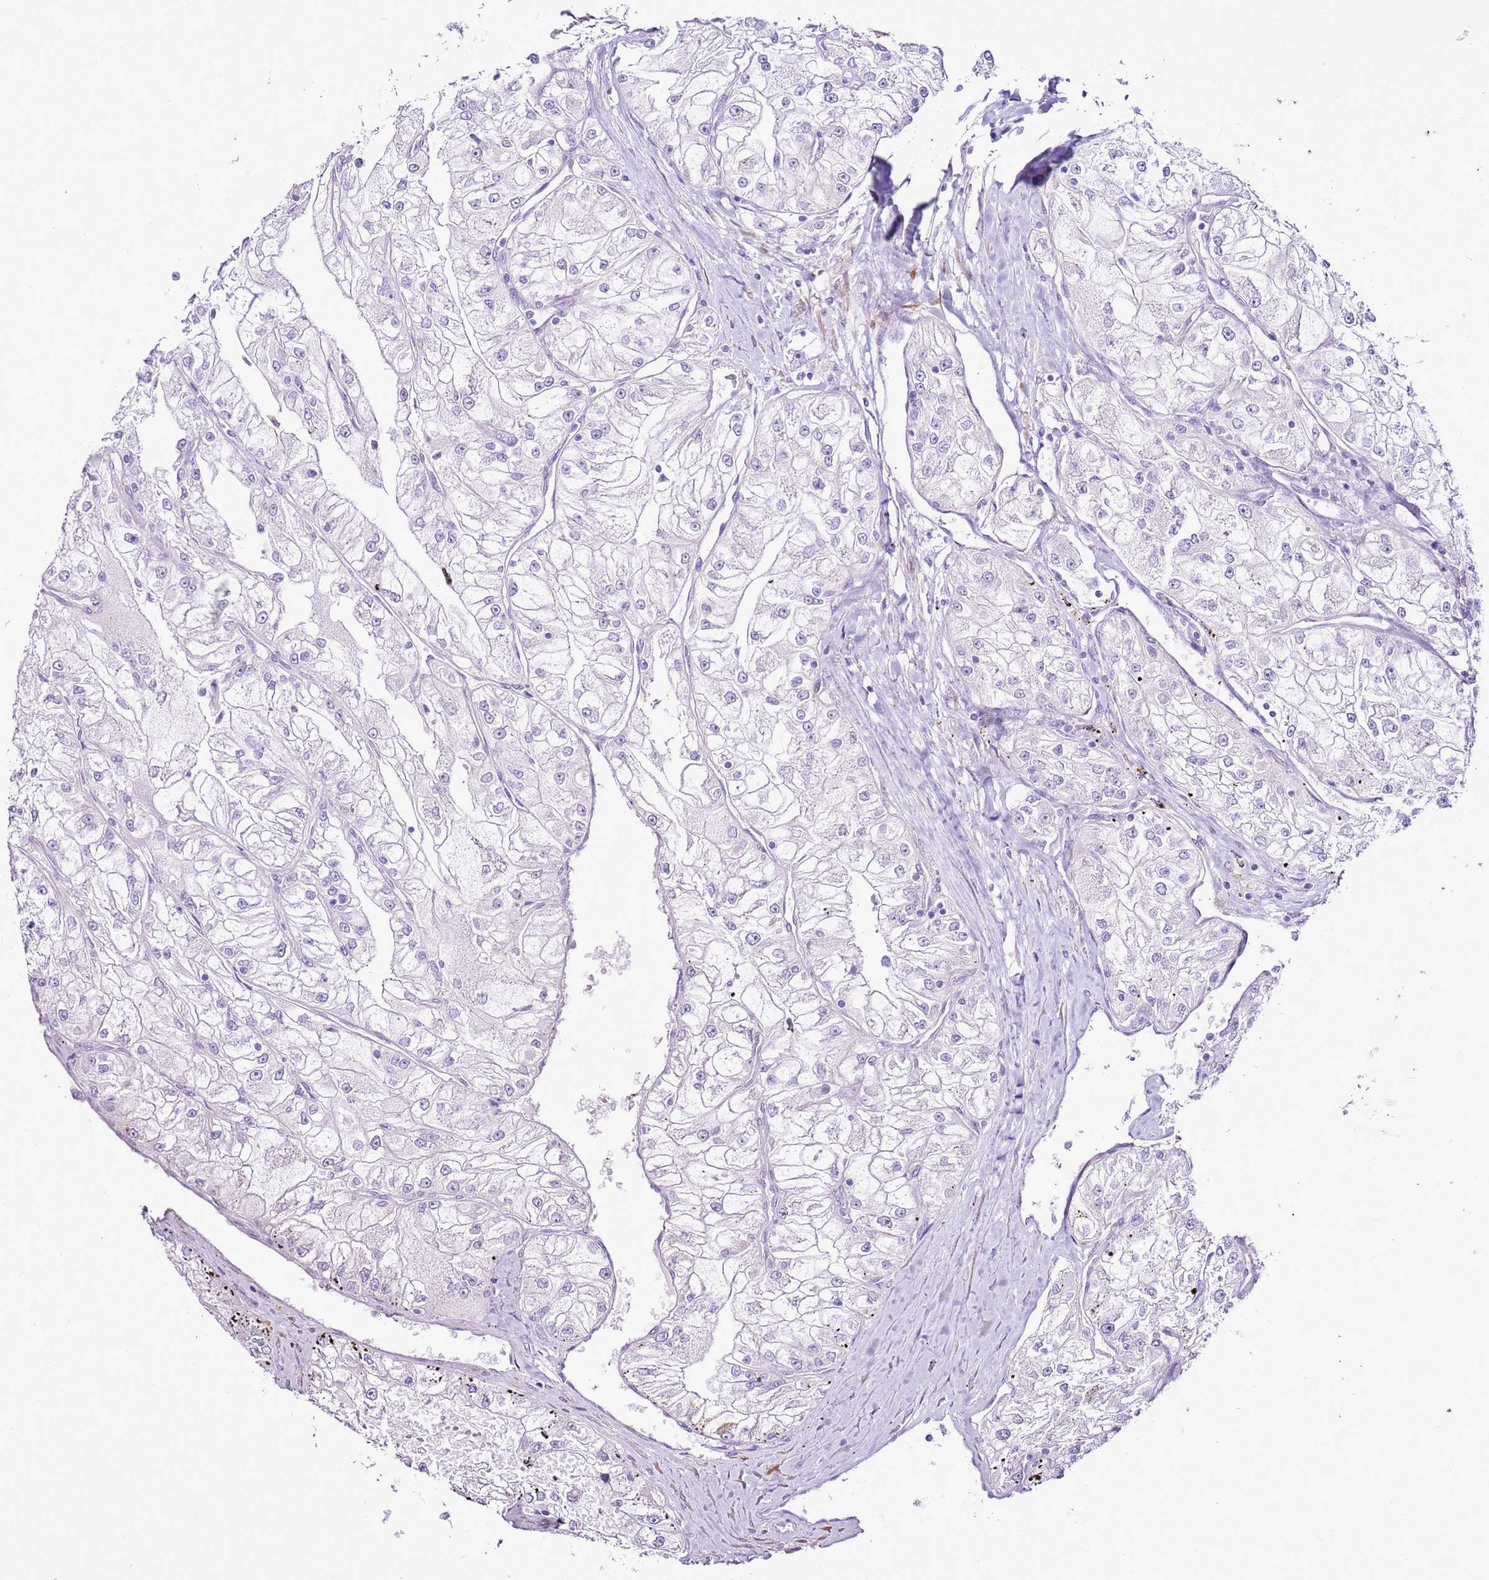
{"staining": {"intensity": "negative", "quantity": "none", "location": "none"}, "tissue": "renal cancer", "cell_type": "Tumor cells", "image_type": "cancer", "snomed": [{"axis": "morphology", "description": "Adenocarcinoma, NOS"}, {"axis": "topography", "description": "Kidney"}], "caption": "Immunohistochemistry histopathology image of neoplastic tissue: adenocarcinoma (renal) stained with DAB (3,3'-diaminobenzidine) exhibits no significant protein staining in tumor cells.", "gene": "SLC38A5", "patient": {"sex": "female", "age": 72}}